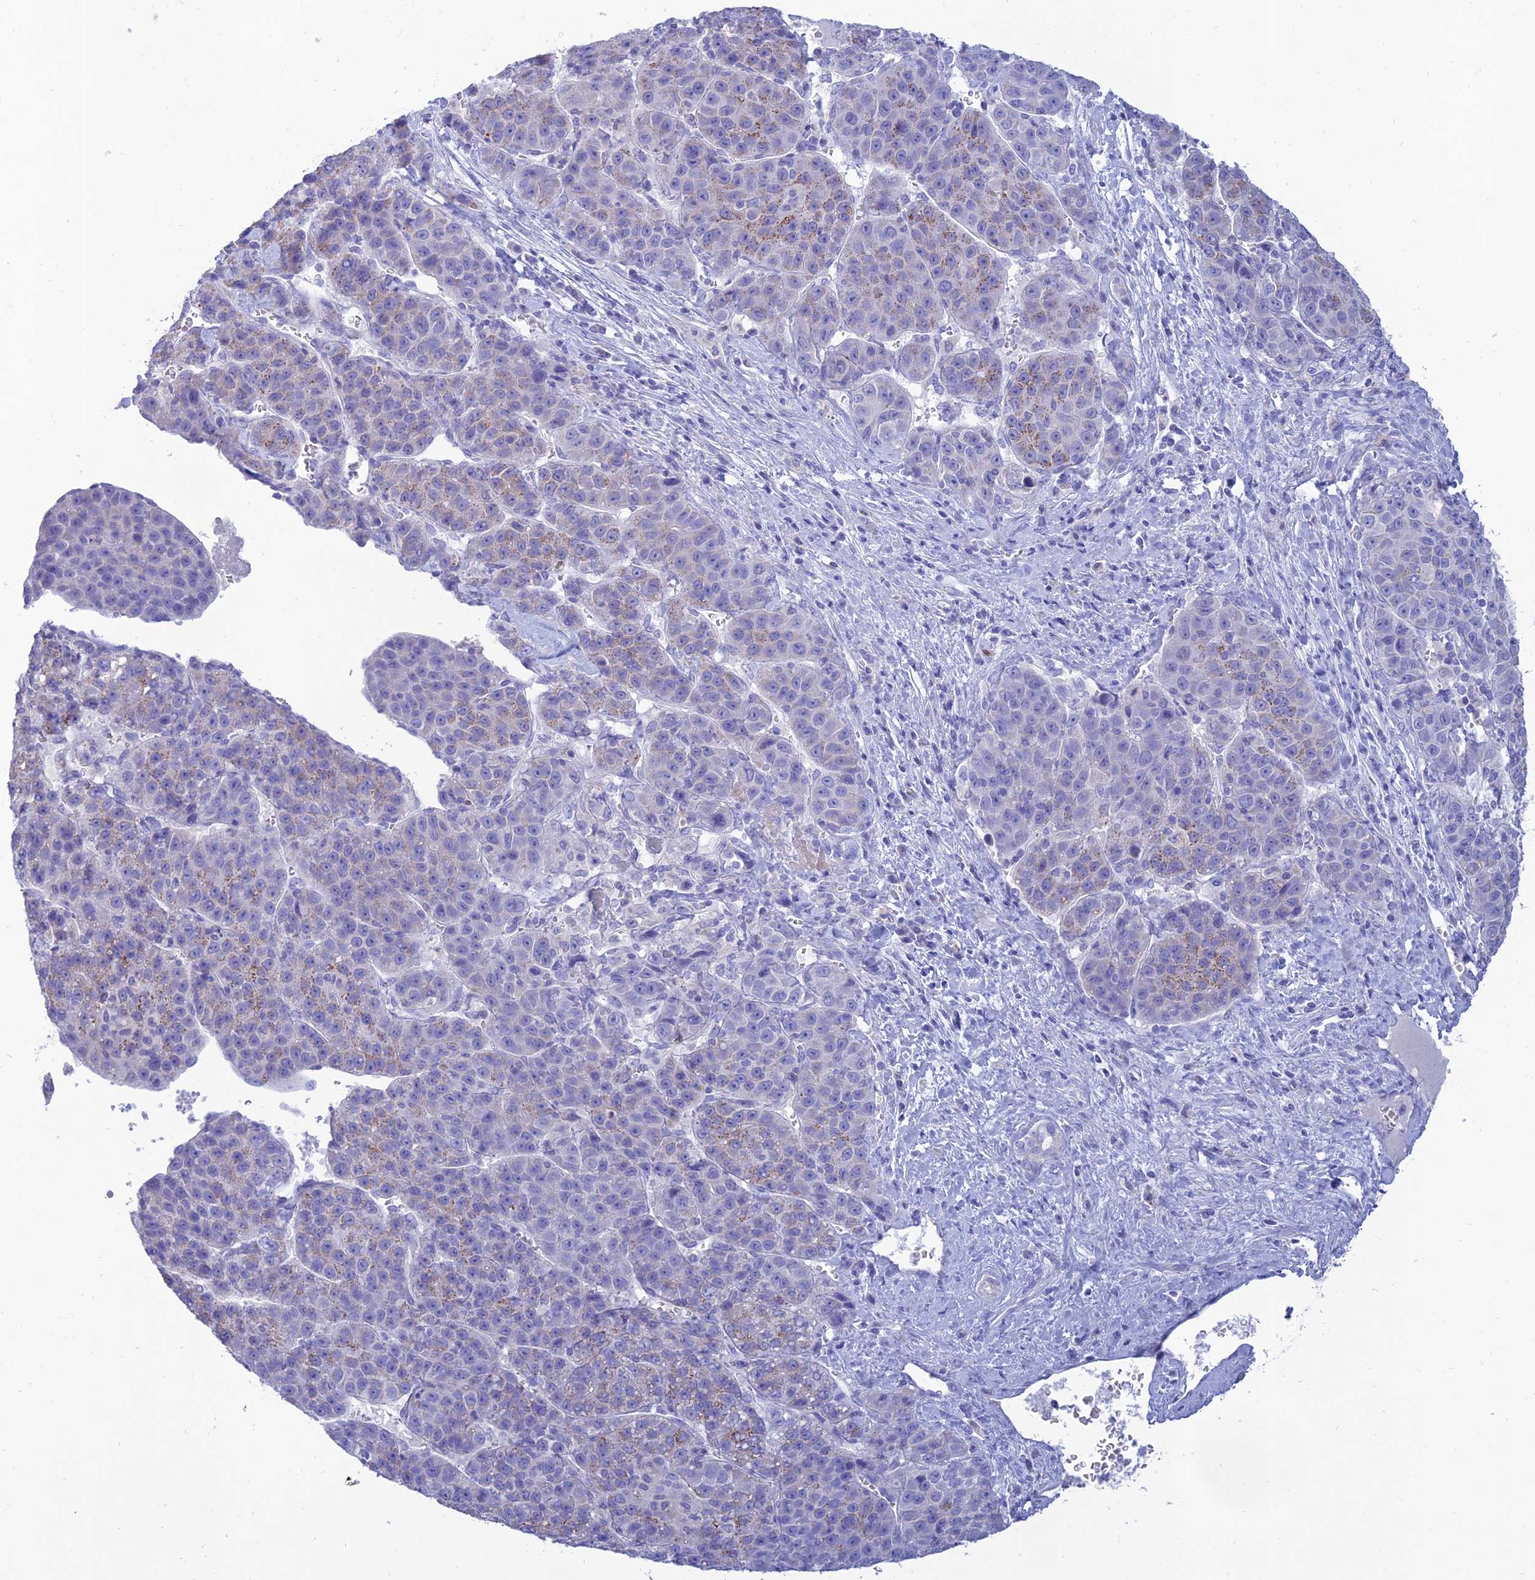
{"staining": {"intensity": "weak", "quantity": "25%-75%", "location": "cytoplasmic/membranous"}, "tissue": "liver cancer", "cell_type": "Tumor cells", "image_type": "cancer", "snomed": [{"axis": "morphology", "description": "Carcinoma, Hepatocellular, NOS"}, {"axis": "topography", "description": "Liver"}], "caption": "Liver cancer stained with immunohistochemistry exhibits weak cytoplasmic/membranous expression in about 25%-75% of tumor cells.", "gene": "MAL2", "patient": {"sex": "female", "age": 53}}